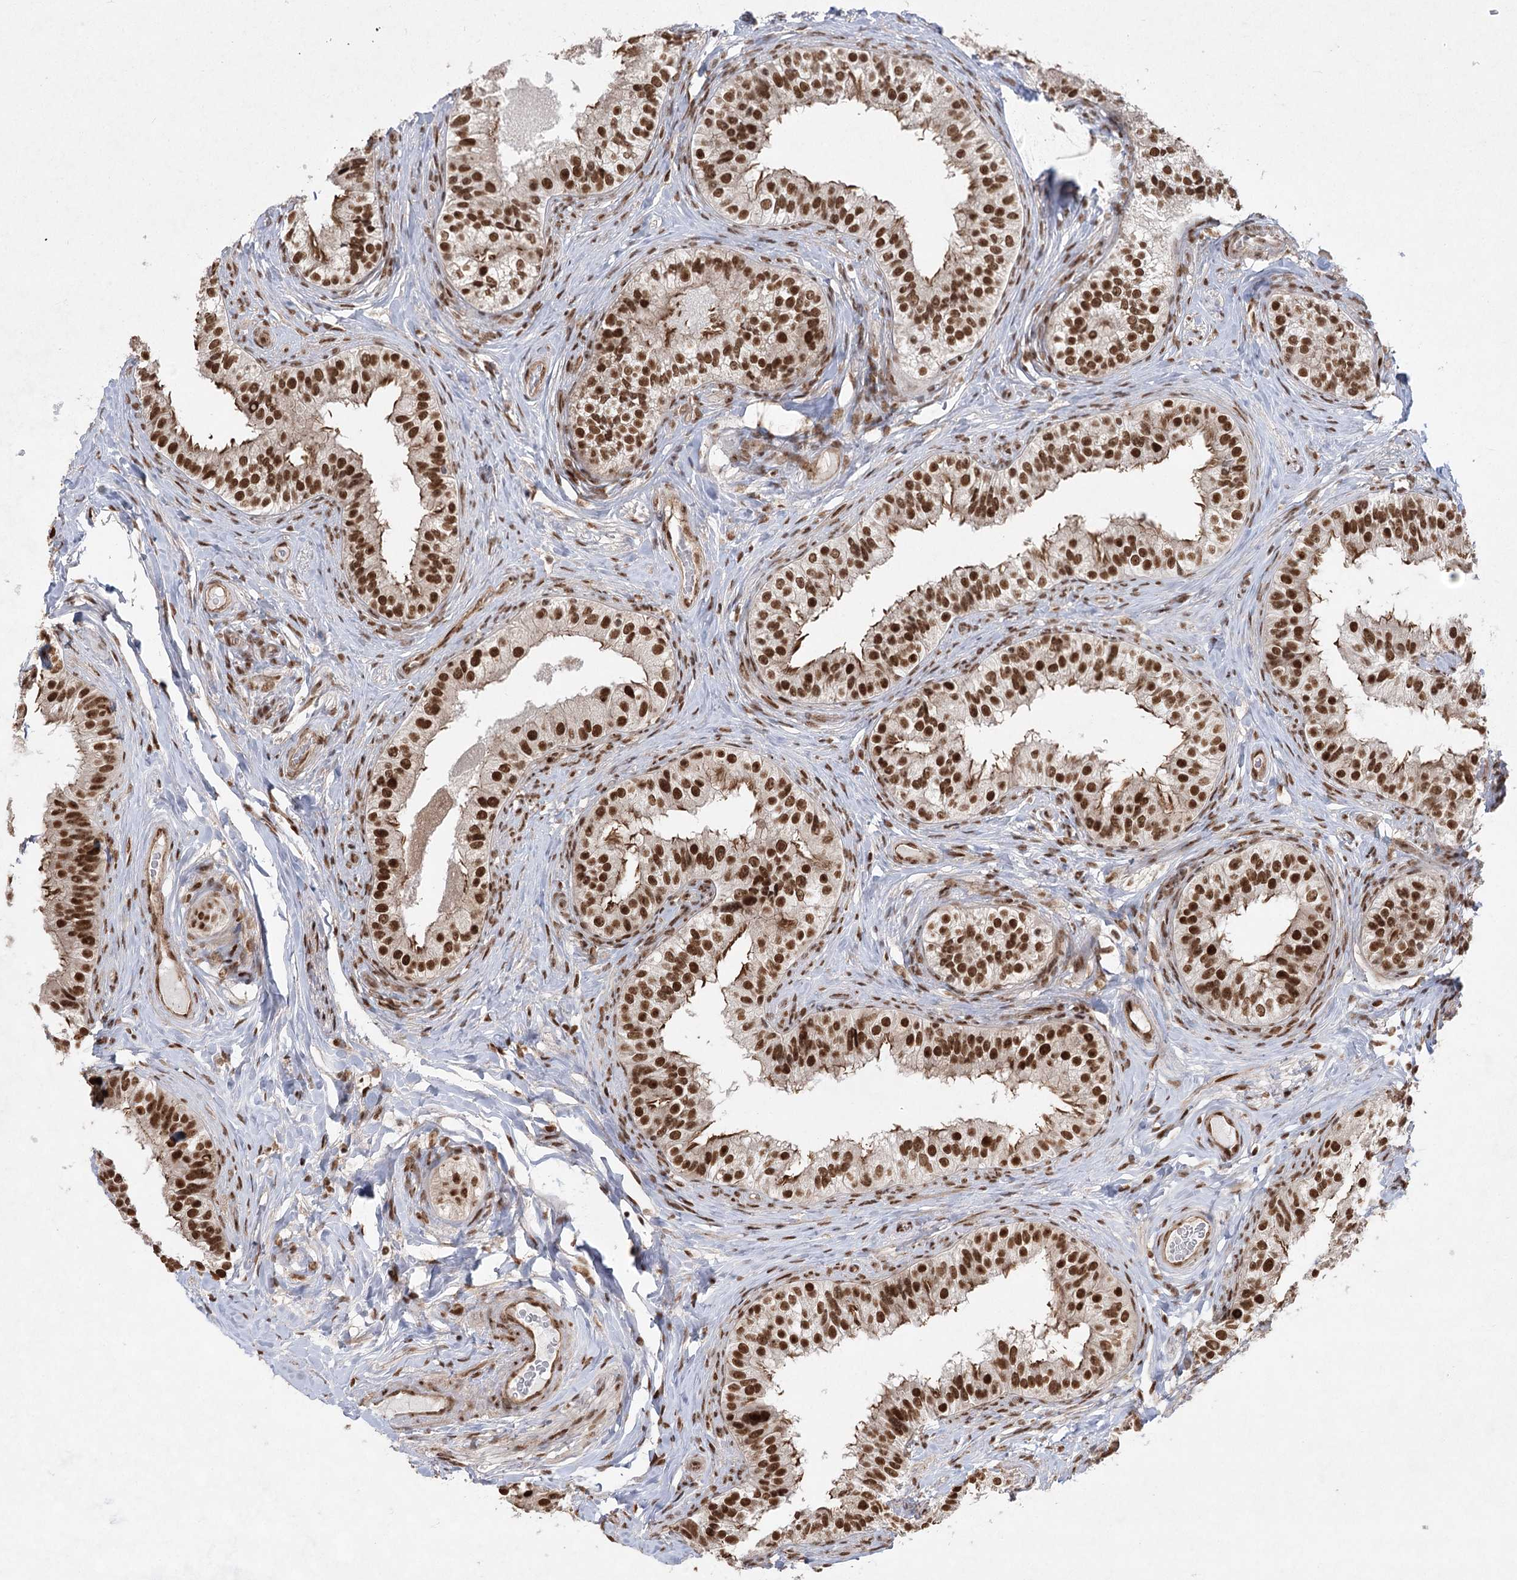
{"staining": {"intensity": "strong", "quantity": ">75%", "location": "cytoplasmic/membranous,nuclear"}, "tissue": "epididymis", "cell_type": "Glandular cells", "image_type": "normal", "snomed": [{"axis": "morphology", "description": "Normal tissue, NOS"}, {"axis": "topography", "description": "Epididymis"}], "caption": "Unremarkable epididymis demonstrates strong cytoplasmic/membranous,nuclear positivity in about >75% of glandular cells The staining was performed using DAB (3,3'-diaminobenzidine), with brown indicating positive protein expression. Nuclei are stained blue with hematoxylin..", "gene": "ZCCHC8", "patient": {"sex": "male", "age": 49}}